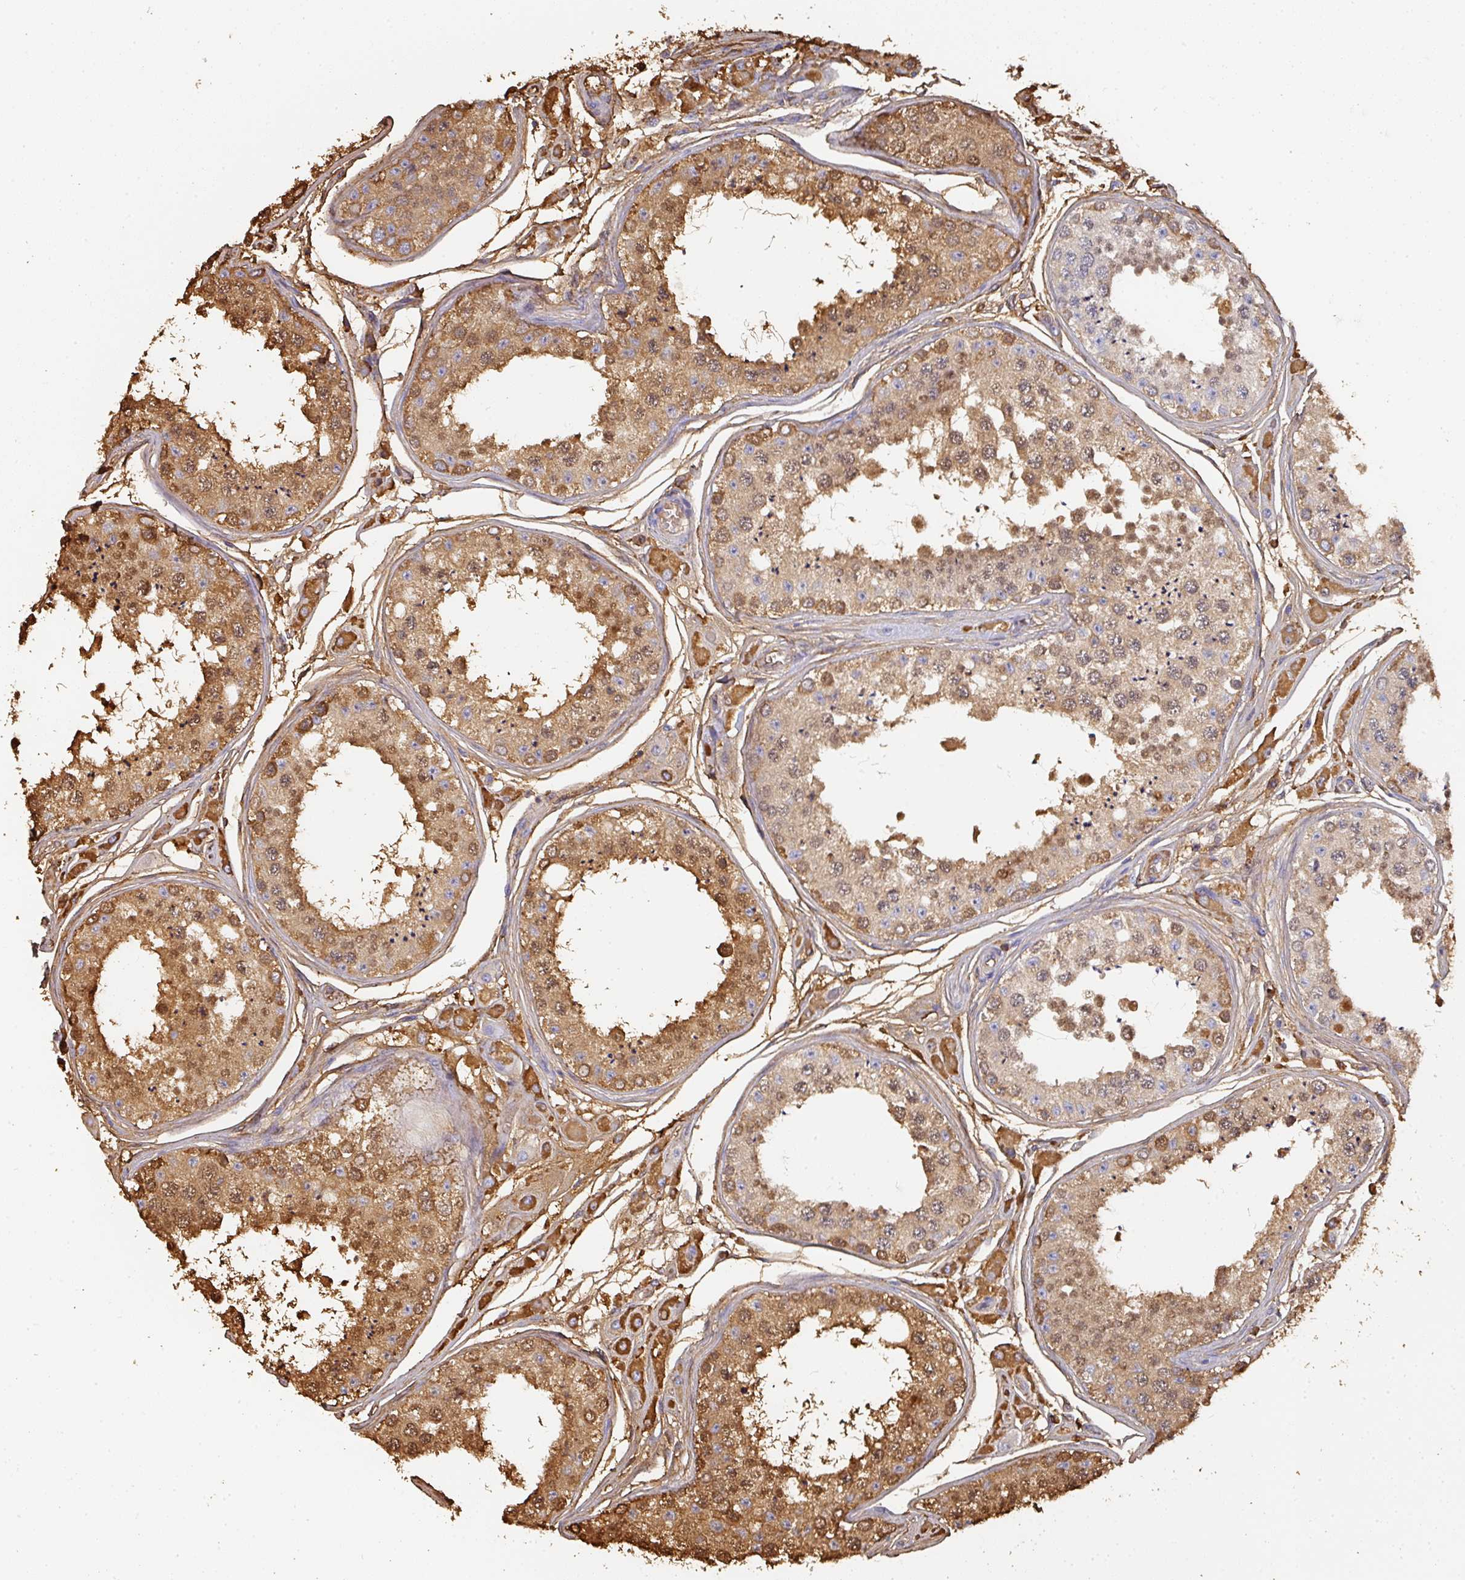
{"staining": {"intensity": "moderate", "quantity": "25%-75%", "location": "cytoplasmic/membranous,nuclear"}, "tissue": "testis", "cell_type": "Cells in seminiferous ducts", "image_type": "normal", "snomed": [{"axis": "morphology", "description": "Normal tissue, NOS"}, {"axis": "topography", "description": "Testis"}], "caption": "Normal testis shows moderate cytoplasmic/membranous,nuclear expression in about 25%-75% of cells in seminiferous ducts Nuclei are stained in blue..", "gene": "ALB", "patient": {"sex": "male", "age": 25}}